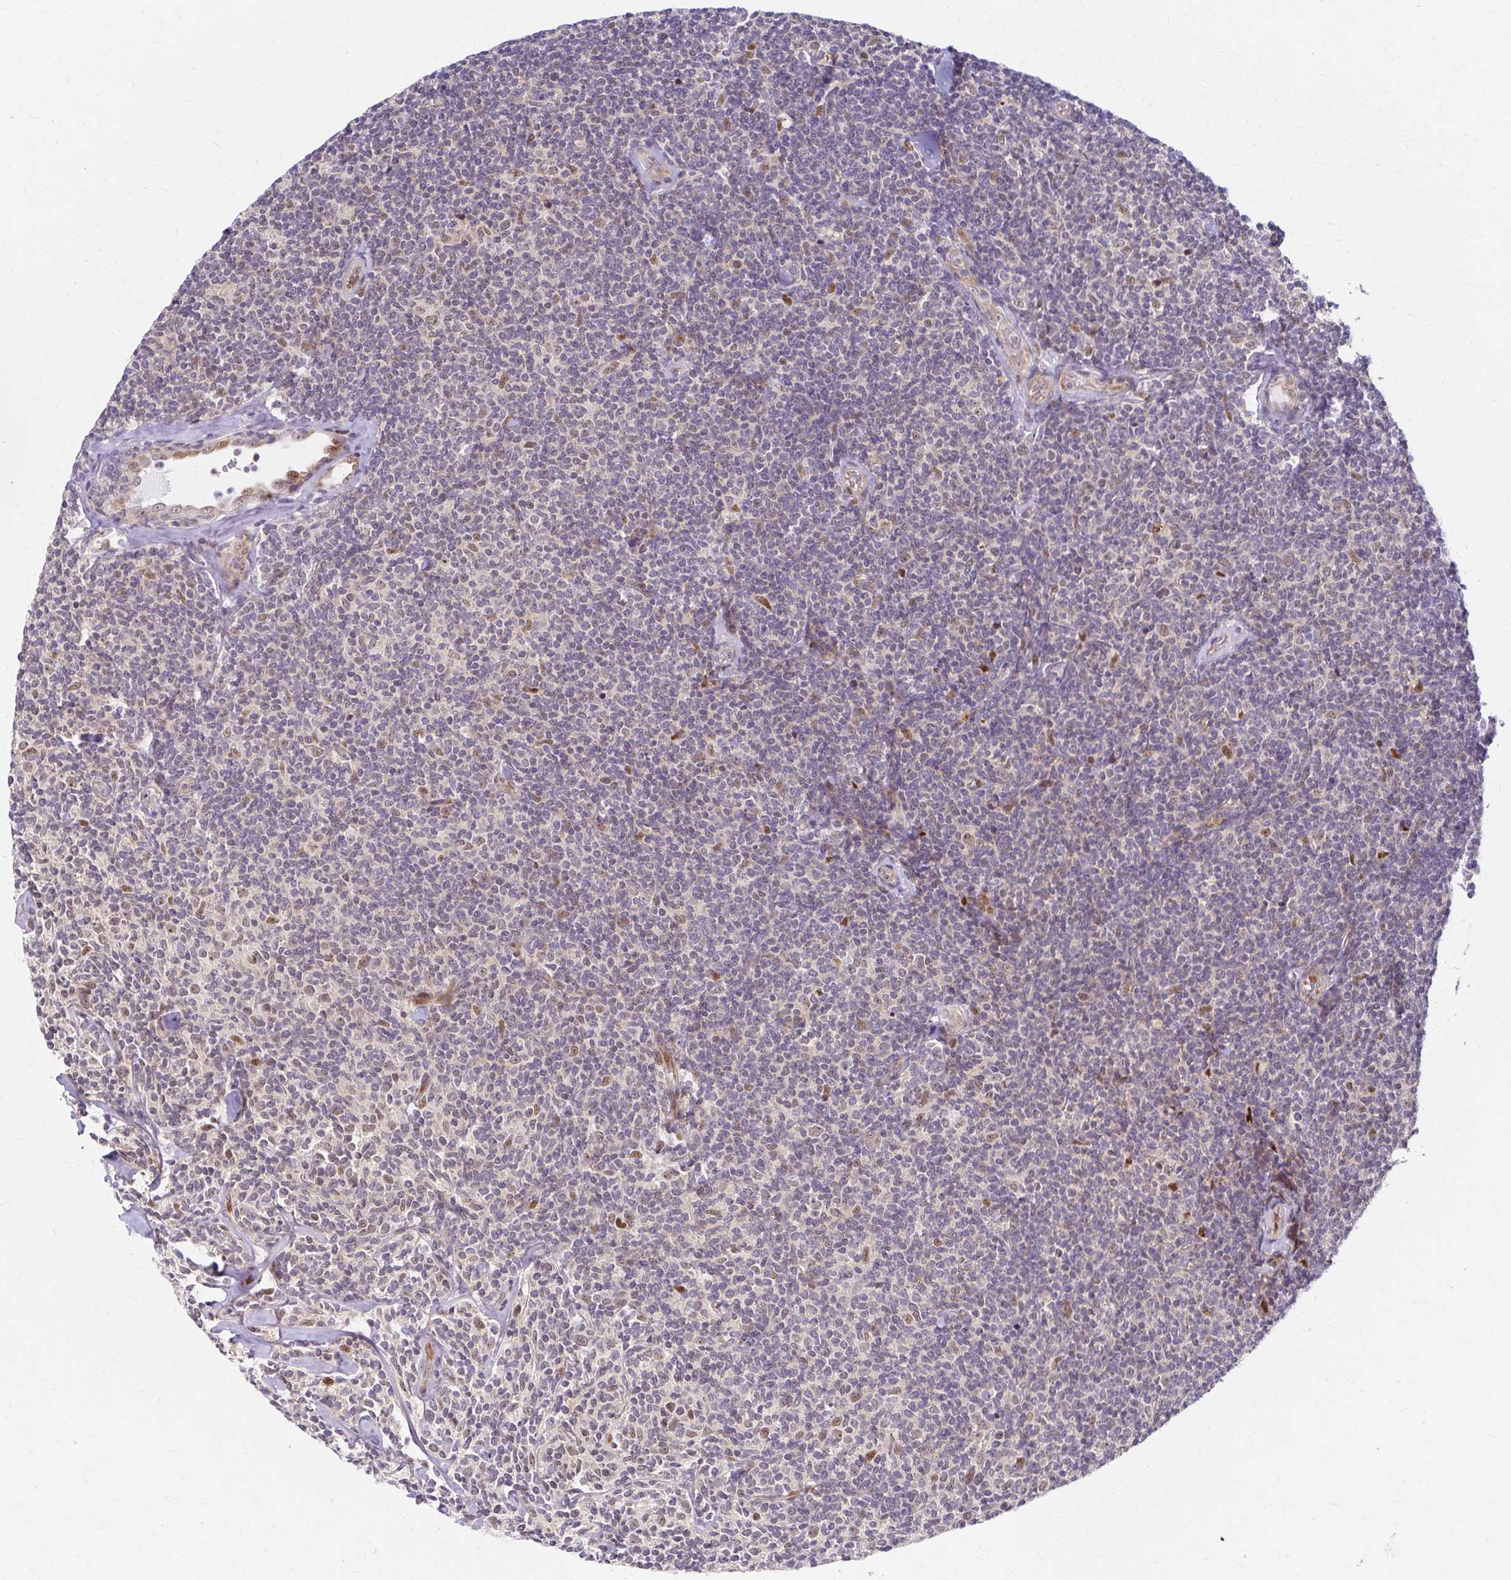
{"staining": {"intensity": "weak", "quantity": "25%-75%", "location": "nuclear"}, "tissue": "lymphoma", "cell_type": "Tumor cells", "image_type": "cancer", "snomed": [{"axis": "morphology", "description": "Malignant lymphoma, non-Hodgkin's type, Low grade"}, {"axis": "topography", "description": "Lymph node"}], "caption": "This histopathology image exhibits immunohistochemistry staining of low-grade malignant lymphoma, non-Hodgkin's type, with low weak nuclear expression in approximately 25%-75% of tumor cells.", "gene": "PSMD7", "patient": {"sex": "female", "age": 56}}